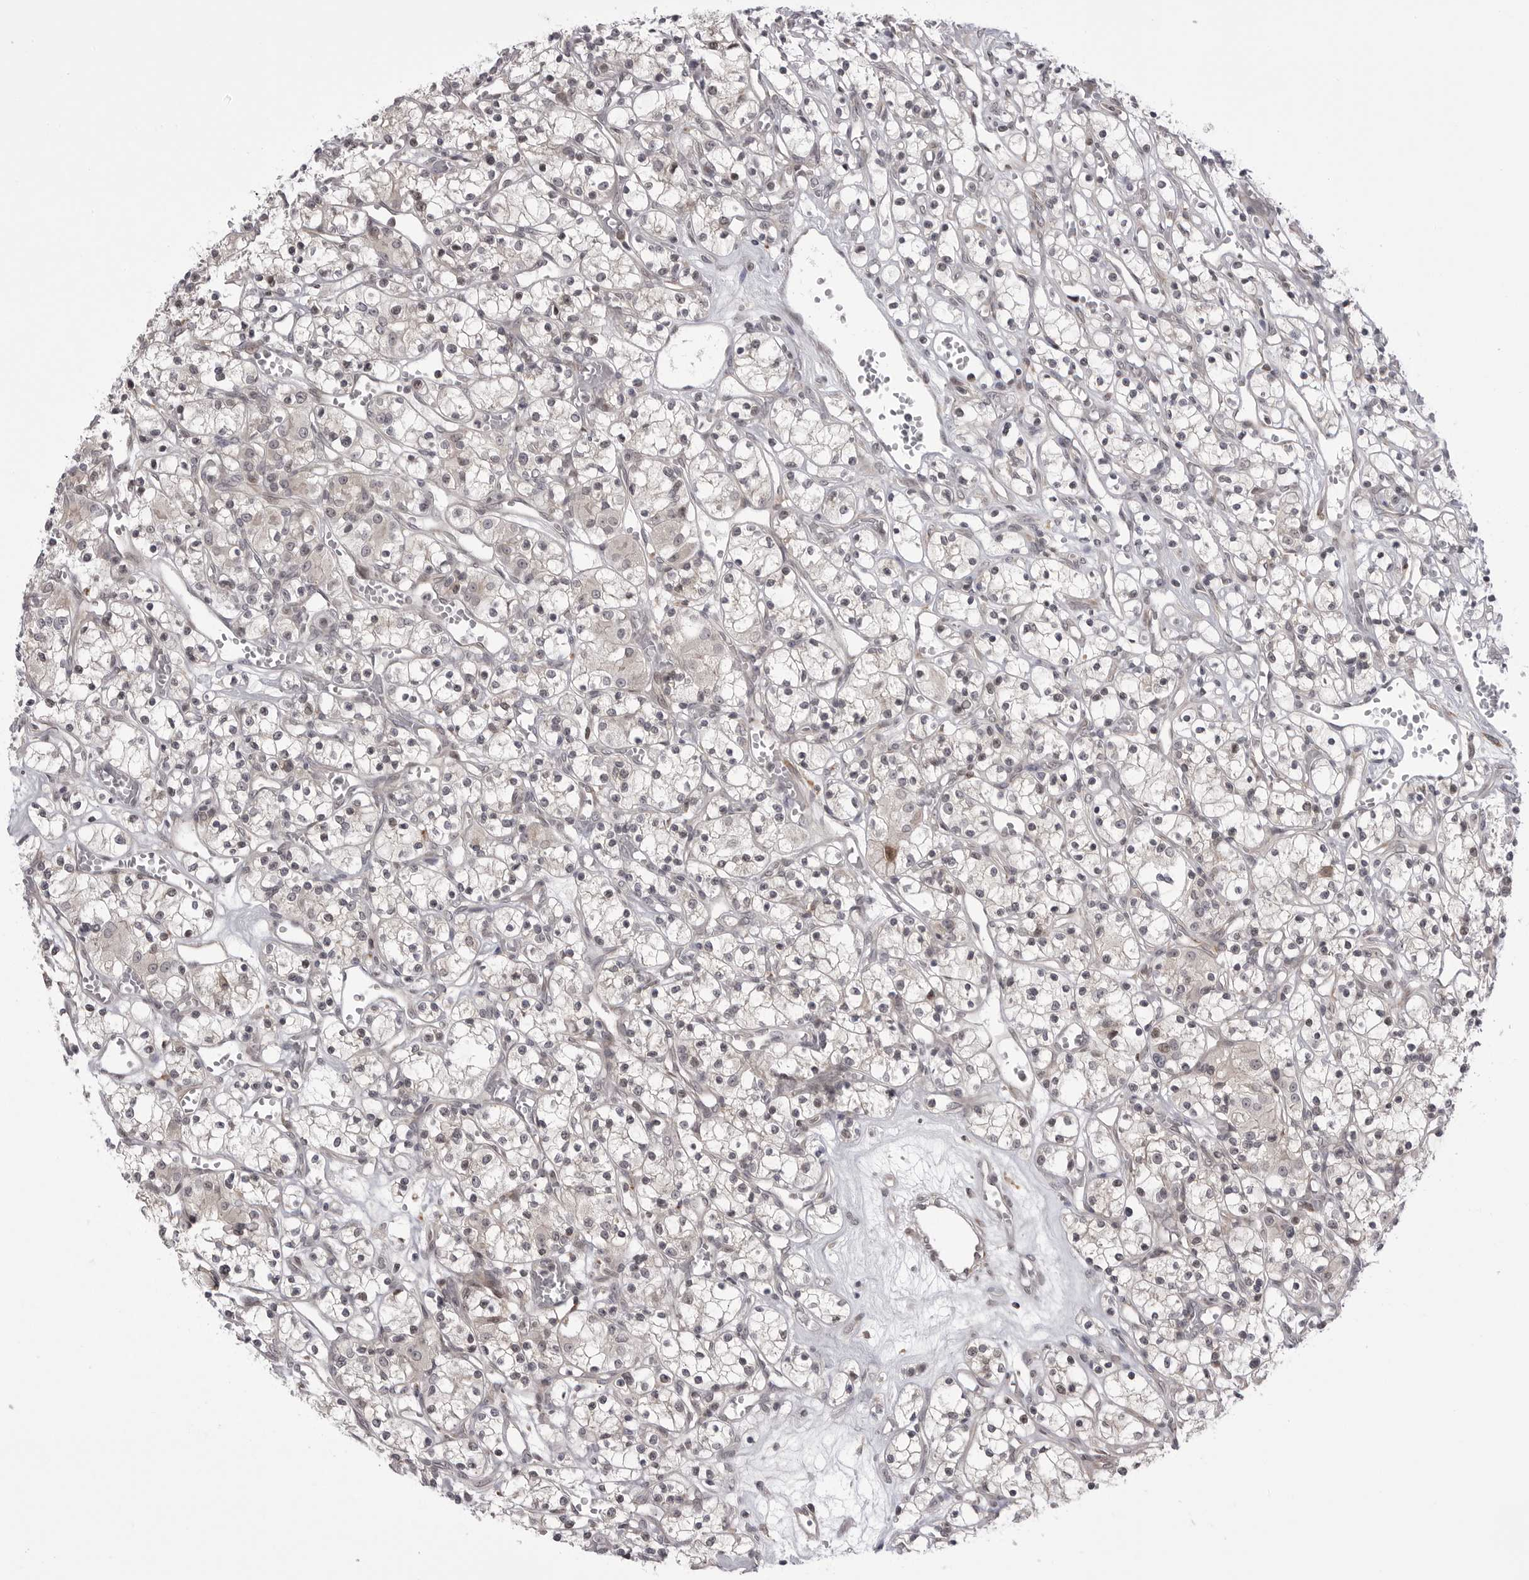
{"staining": {"intensity": "negative", "quantity": "none", "location": "none"}, "tissue": "renal cancer", "cell_type": "Tumor cells", "image_type": "cancer", "snomed": [{"axis": "morphology", "description": "Adenocarcinoma, NOS"}, {"axis": "topography", "description": "Kidney"}], "caption": "A photomicrograph of human renal adenocarcinoma is negative for staining in tumor cells.", "gene": "PTK2B", "patient": {"sex": "female", "age": 59}}